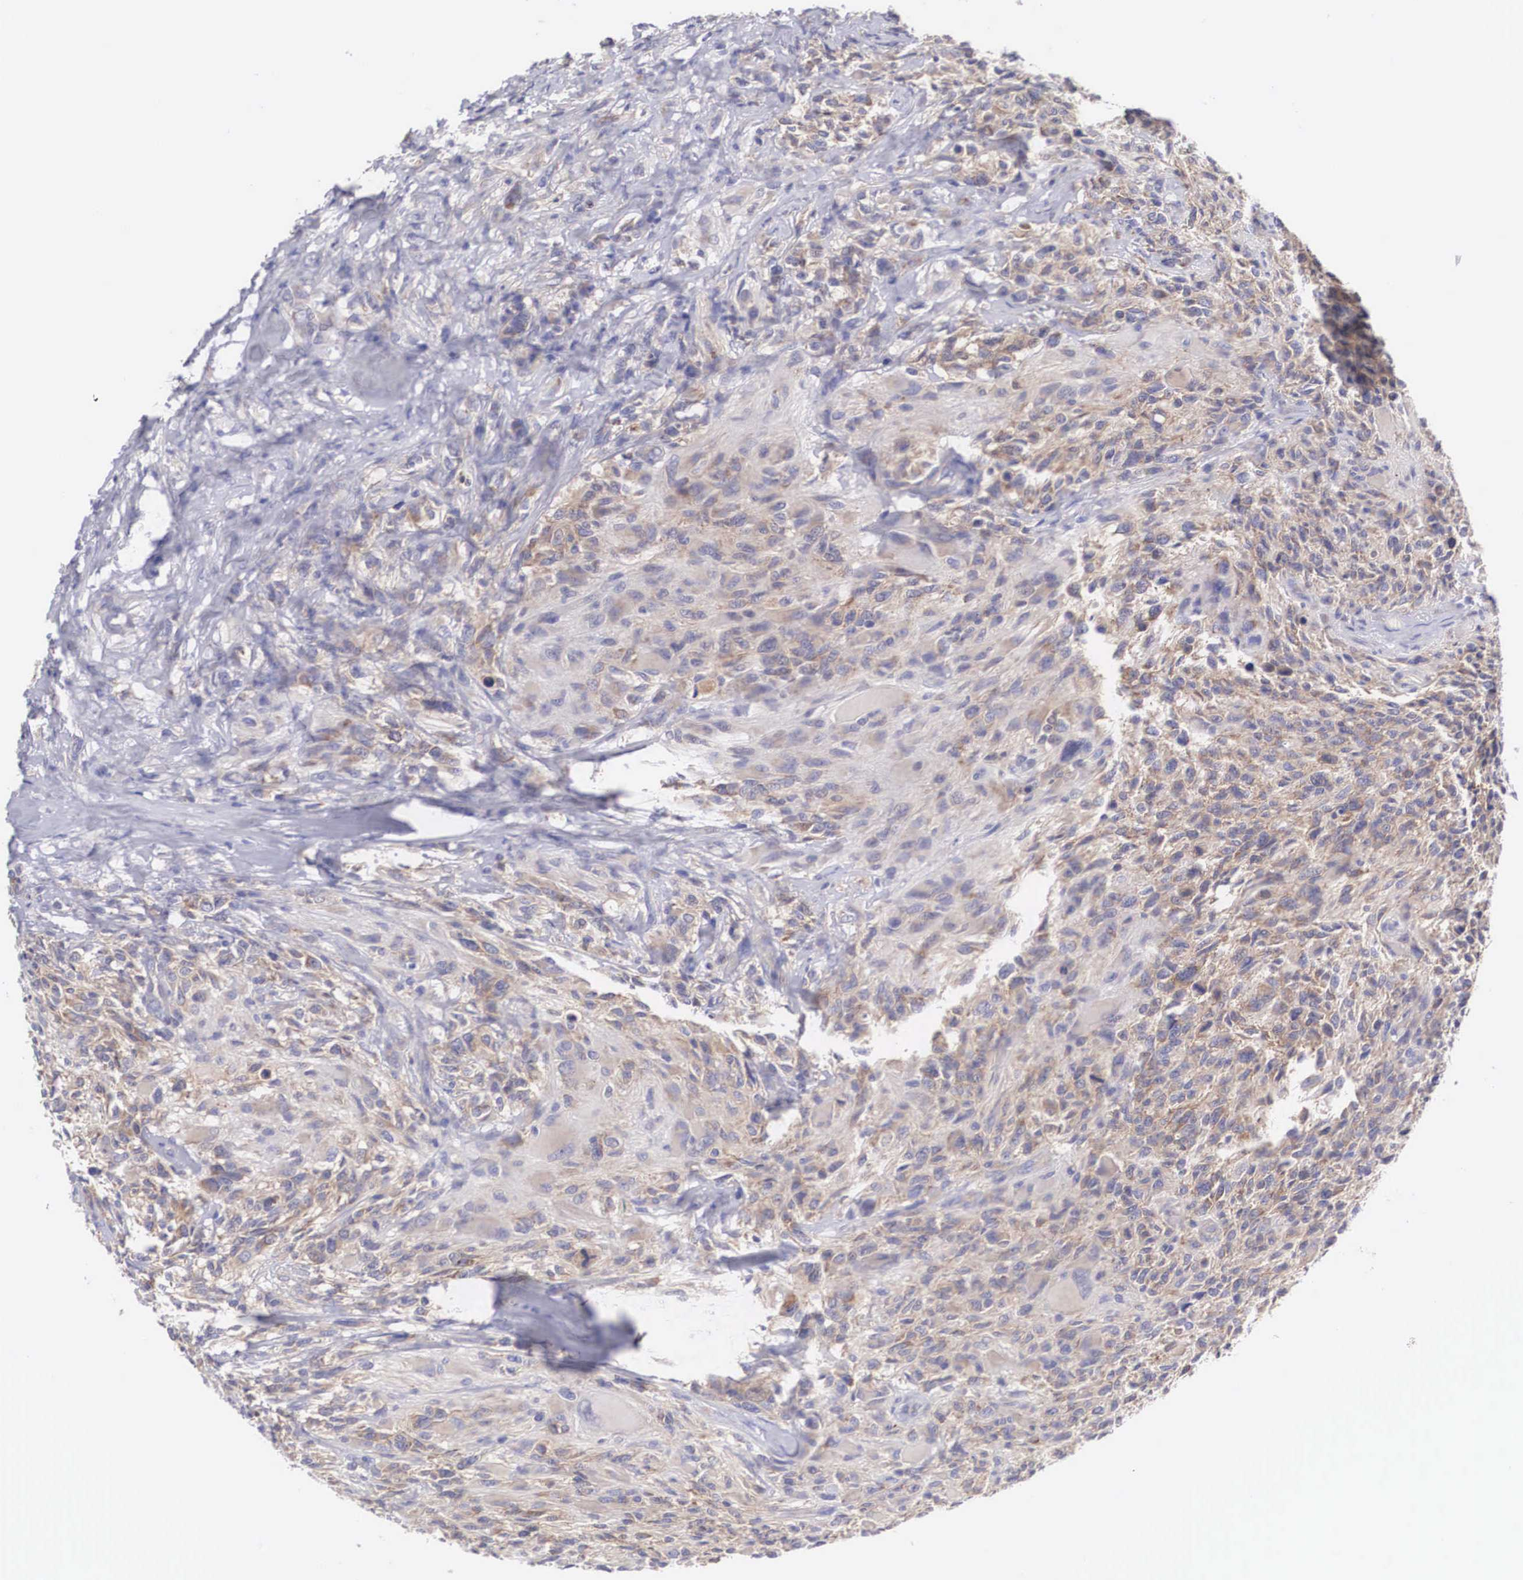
{"staining": {"intensity": "weak", "quantity": "25%-75%", "location": "cytoplasmic/membranous"}, "tissue": "glioma", "cell_type": "Tumor cells", "image_type": "cancer", "snomed": [{"axis": "morphology", "description": "Glioma, malignant, High grade"}, {"axis": "topography", "description": "Brain"}], "caption": "There is low levels of weak cytoplasmic/membranous expression in tumor cells of malignant glioma (high-grade), as demonstrated by immunohistochemical staining (brown color).", "gene": "TXLNG", "patient": {"sex": "male", "age": 69}}